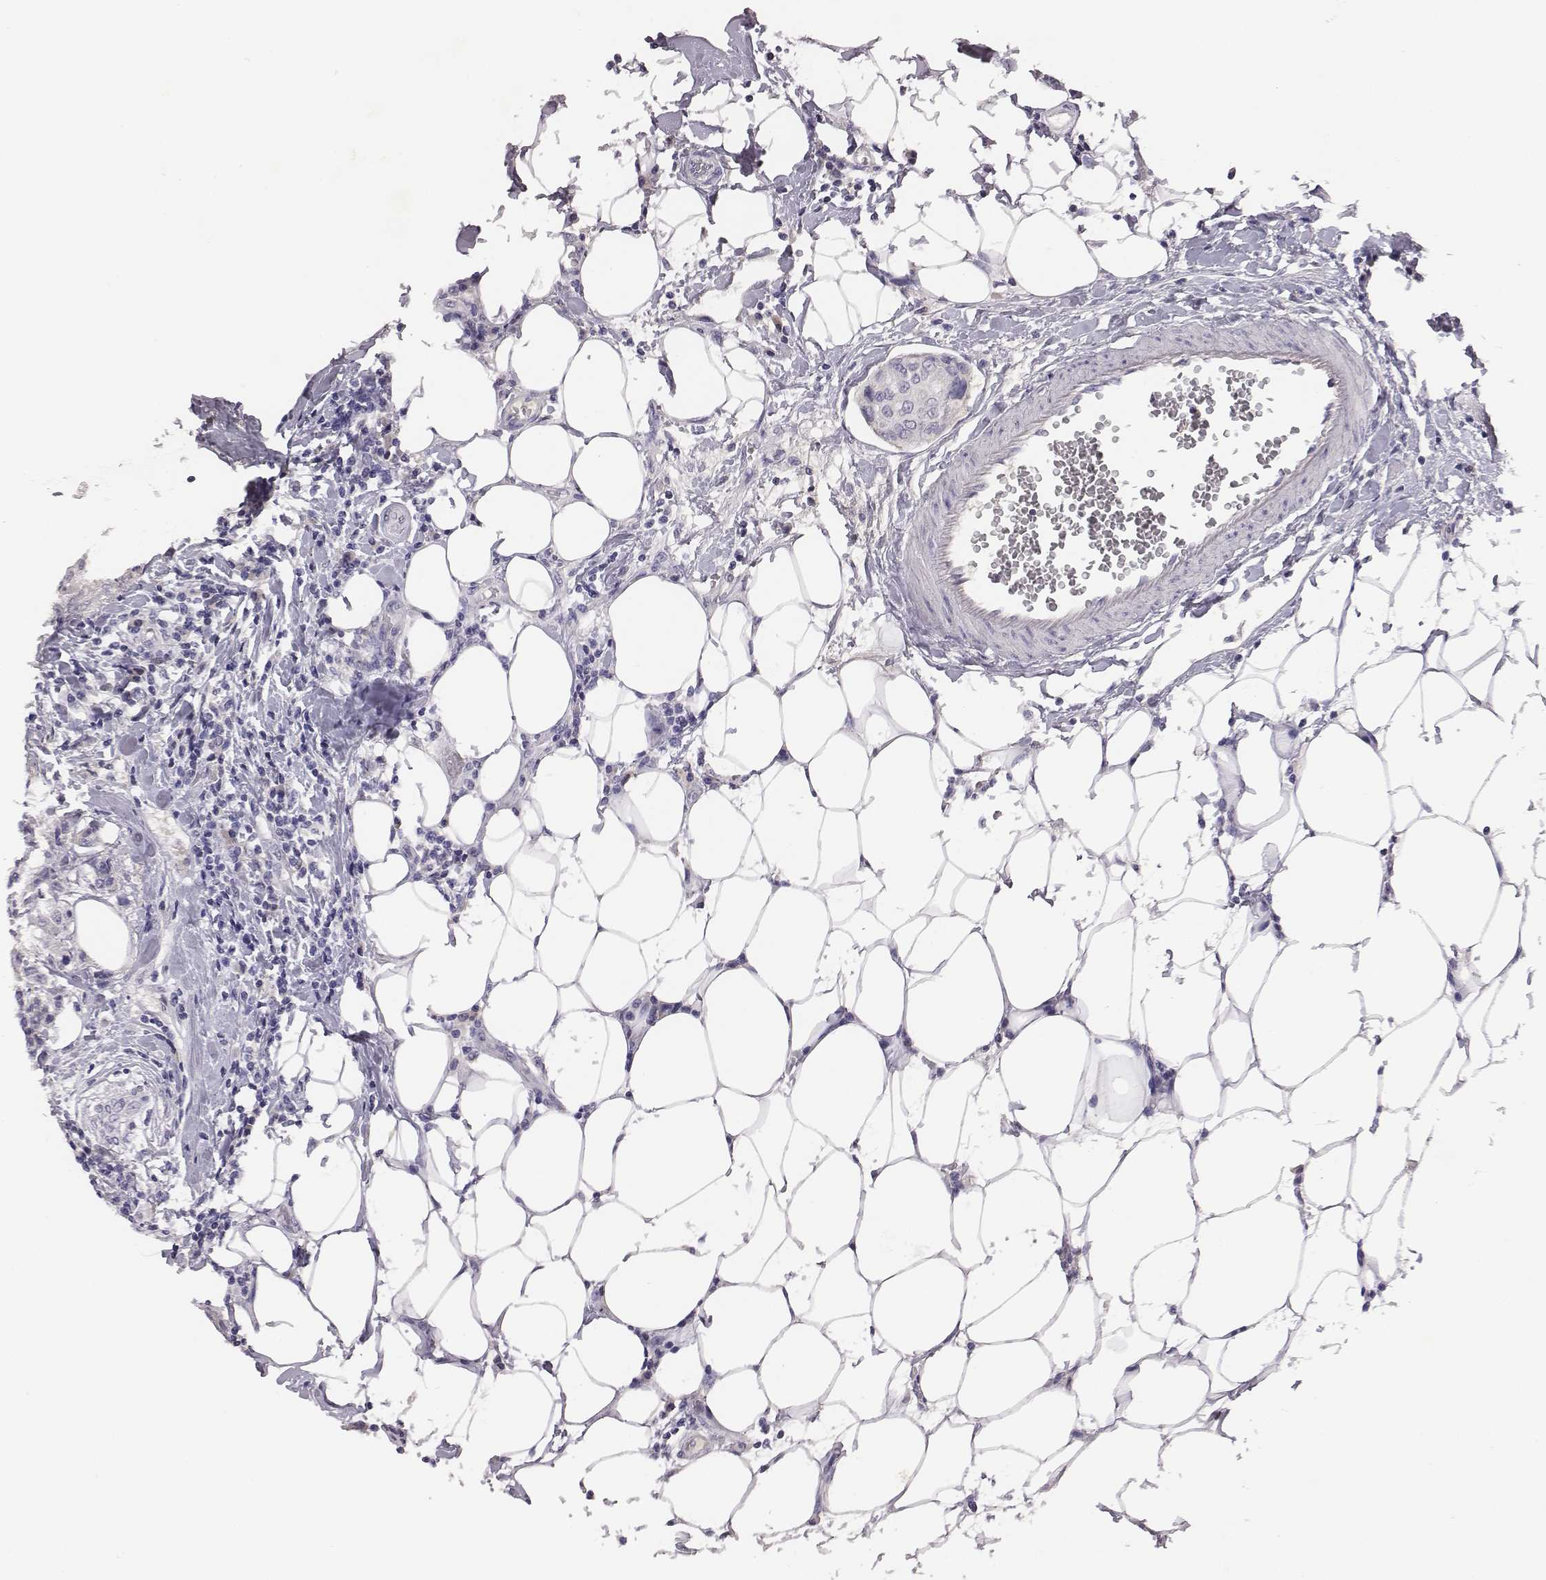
{"staining": {"intensity": "negative", "quantity": "none", "location": "none"}, "tissue": "breast cancer", "cell_type": "Tumor cells", "image_type": "cancer", "snomed": [{"axis": "morphology", "description": "Duct carcinoma"}, {"axis": "topography", "description": "Breast"}], "caption": "A high-resolution micrograph shows immunohistochemistry staining of breast intraductal carcinoma, which reveals no significant staining in tumor cells. (DAB IHC visualized using brightfield microscopy, high magnification).", "gene": "EN1", "patient": {"sex": "female", "age": 27}}